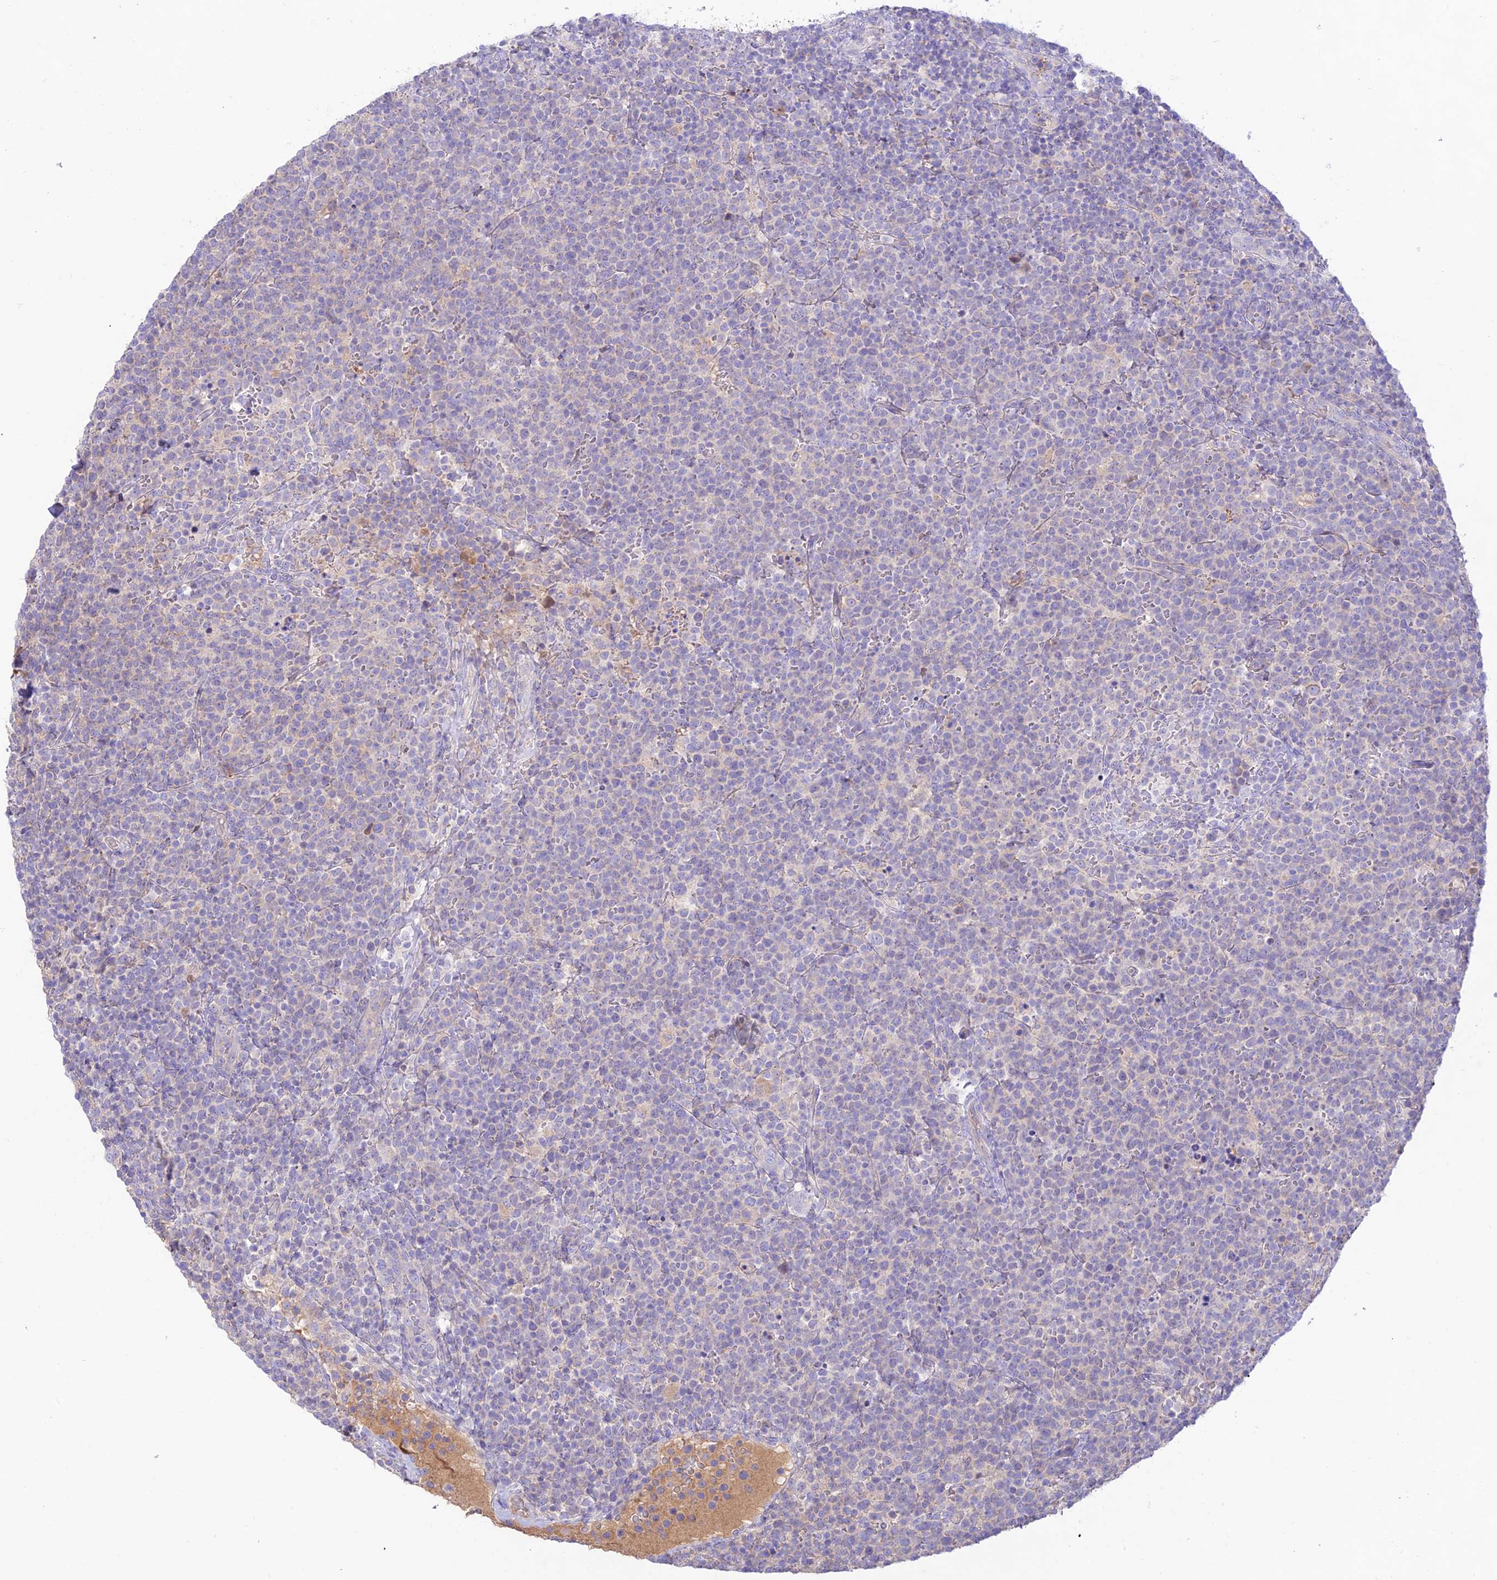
{"staining": {"intensity": "negative", "quantity": "none", "location": "none"}, "tissue": "lymphoma", "cell_type": "Tumor cells", "image_type": "cancer", "snomed": [{"axis": "morphology", "description": "Malignant lymphoma, non-Hodgkin's type, High grade"}, {"axis": "topography", "description": "Lymph node"}], "caption": "High power microscopy image of an immunohistochemistry (IHC) photomicrograph of malignant lymphoma, non-Hodgkin's type (high-grade), revealing no significant positivity in tumor cells.", "gene": "NLRP9", "patient": {"sex": "male", "age": 61}}